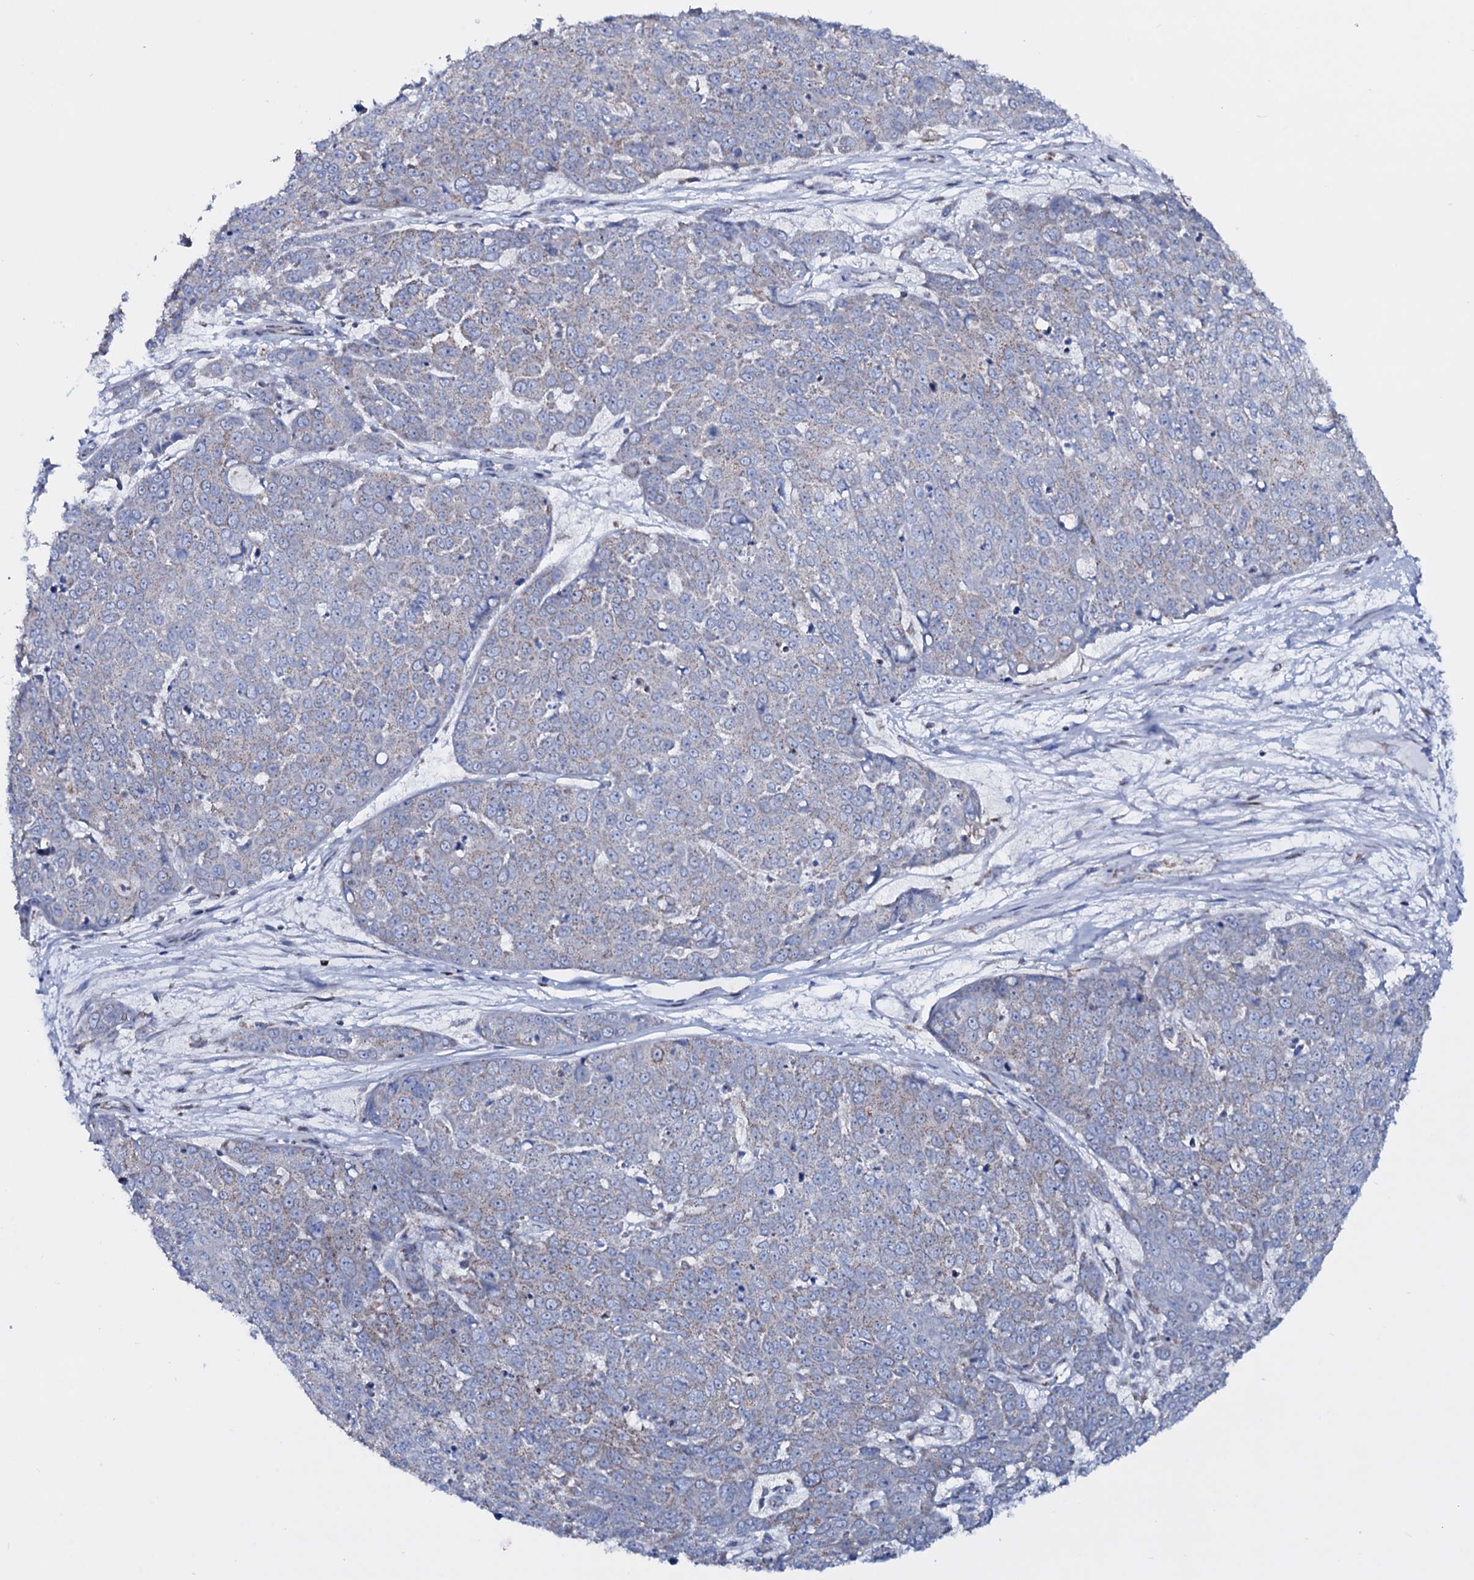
{"staining": {"intensity": "moderate", "quantity": "25%-75%", "location": "cytoplasmic/membranous"}, "tissue": "skin cancer", "cell_type": "Tumor cells", "image_type": "cancer", "snomed": [{"axis": "morphology", "description": "Squamous cell carcinoma, NOS"}, {"axis": "topography", "description": "Skin"}], "caption": "An image of skin squamous cell carcinoma stained for a protein demonstrates moderate cytoplasmic/membranous brown staining in tumor cells. The protein of interest is stained brown, and the nuclei are stained in blue (DAB IHC with brightfield microscopy, high magnification).", "gene": "MRPS35", "patient": {"sex": "male", "age": 71}}